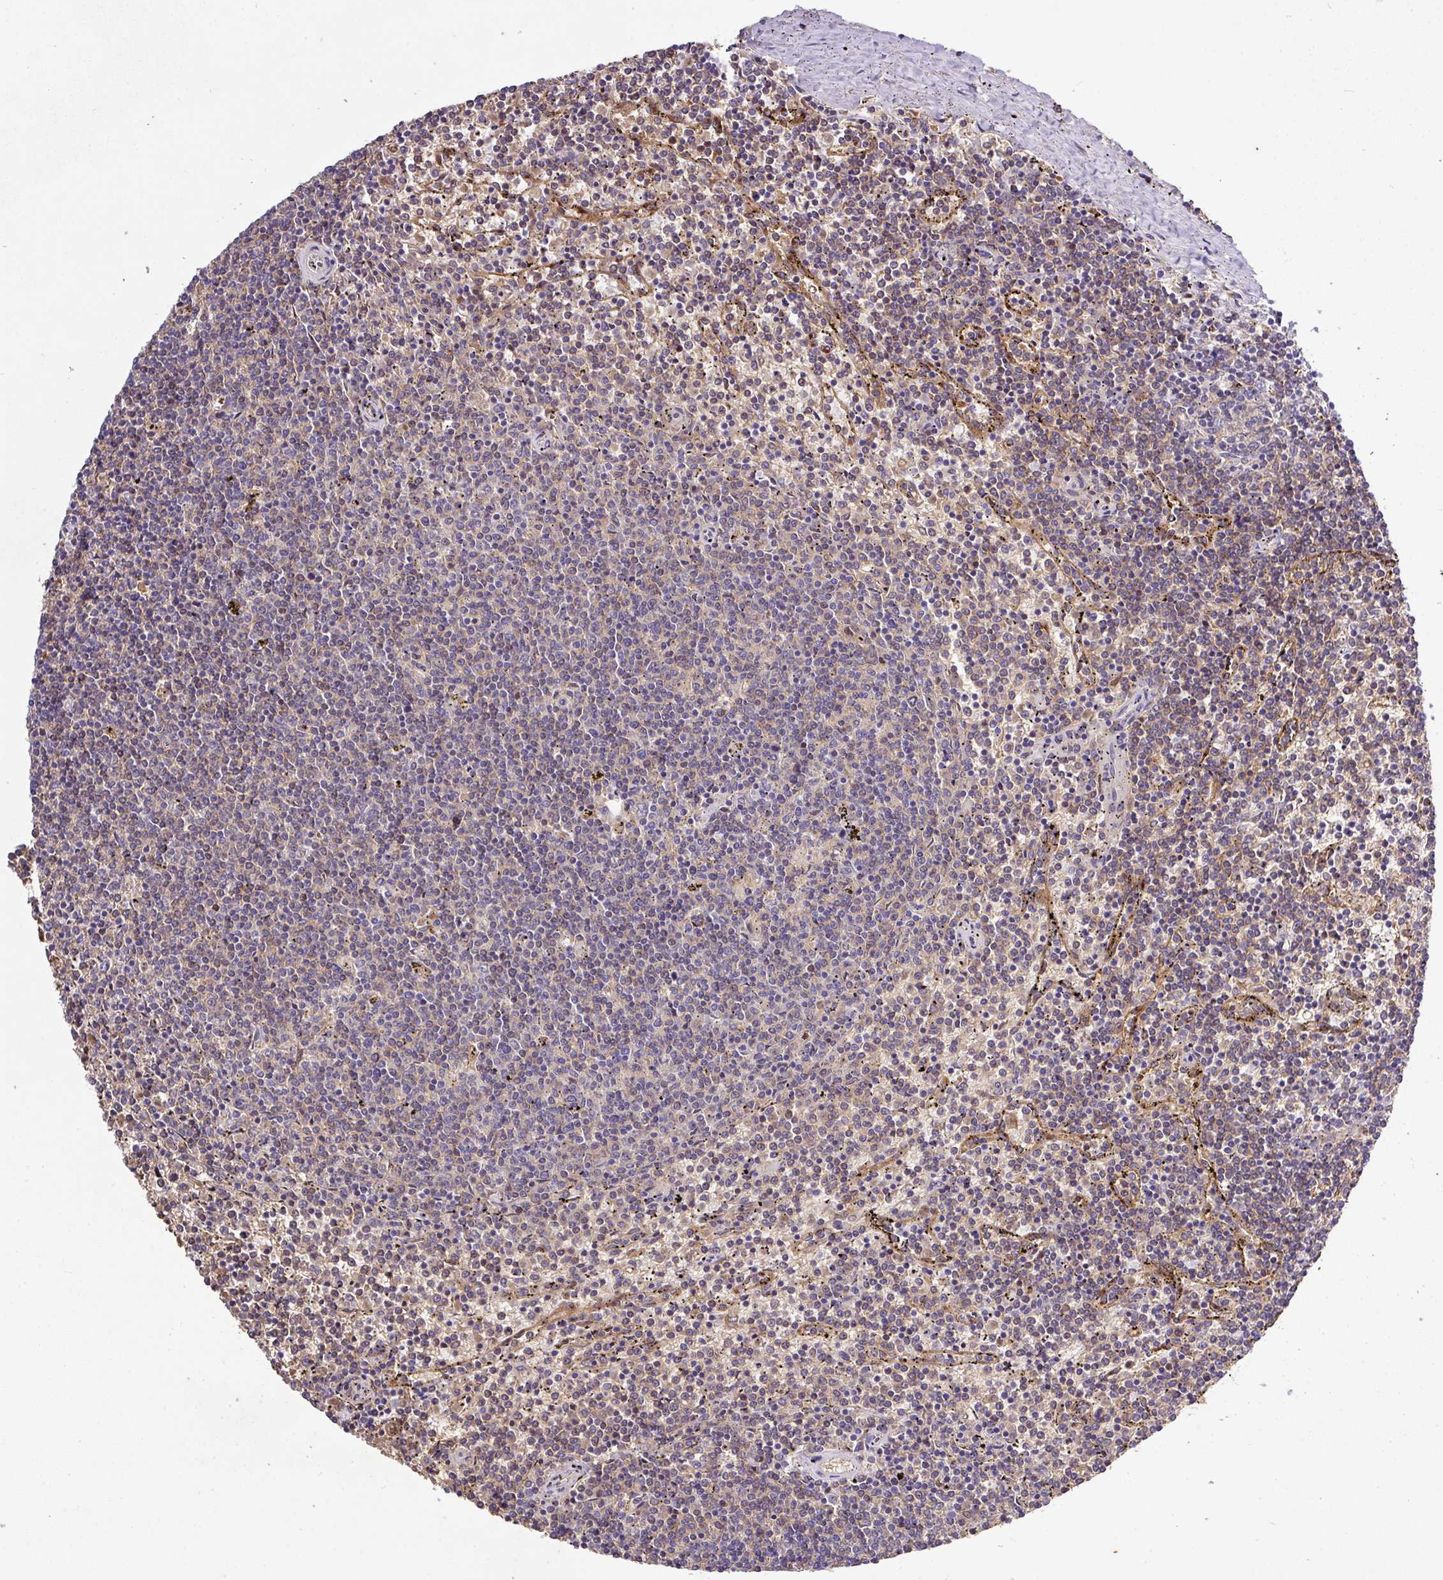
{"staining": {"intensity": "weak", "quantity": "25%-75%", "location": "cytoplasmic/membranous"}, "tissue": "lymphoma", "cell_type": "Tumor cells", "image_type": "cancer", "snomed": [{"axis": "morphology", "description": "Malignant lymphoma, non-Hodgkin's type, Low grade"}, {"axis": "topography", "description": "Spleen"}], "caption": "Weak cytoplasmic/membranous expression is present in about 25%-75% of tumor cells in low-grade malignant lymphoma, non-Hodgkin's type.", "gene": "ZNF513", "patient": {"sex": "female", "age": 50}}